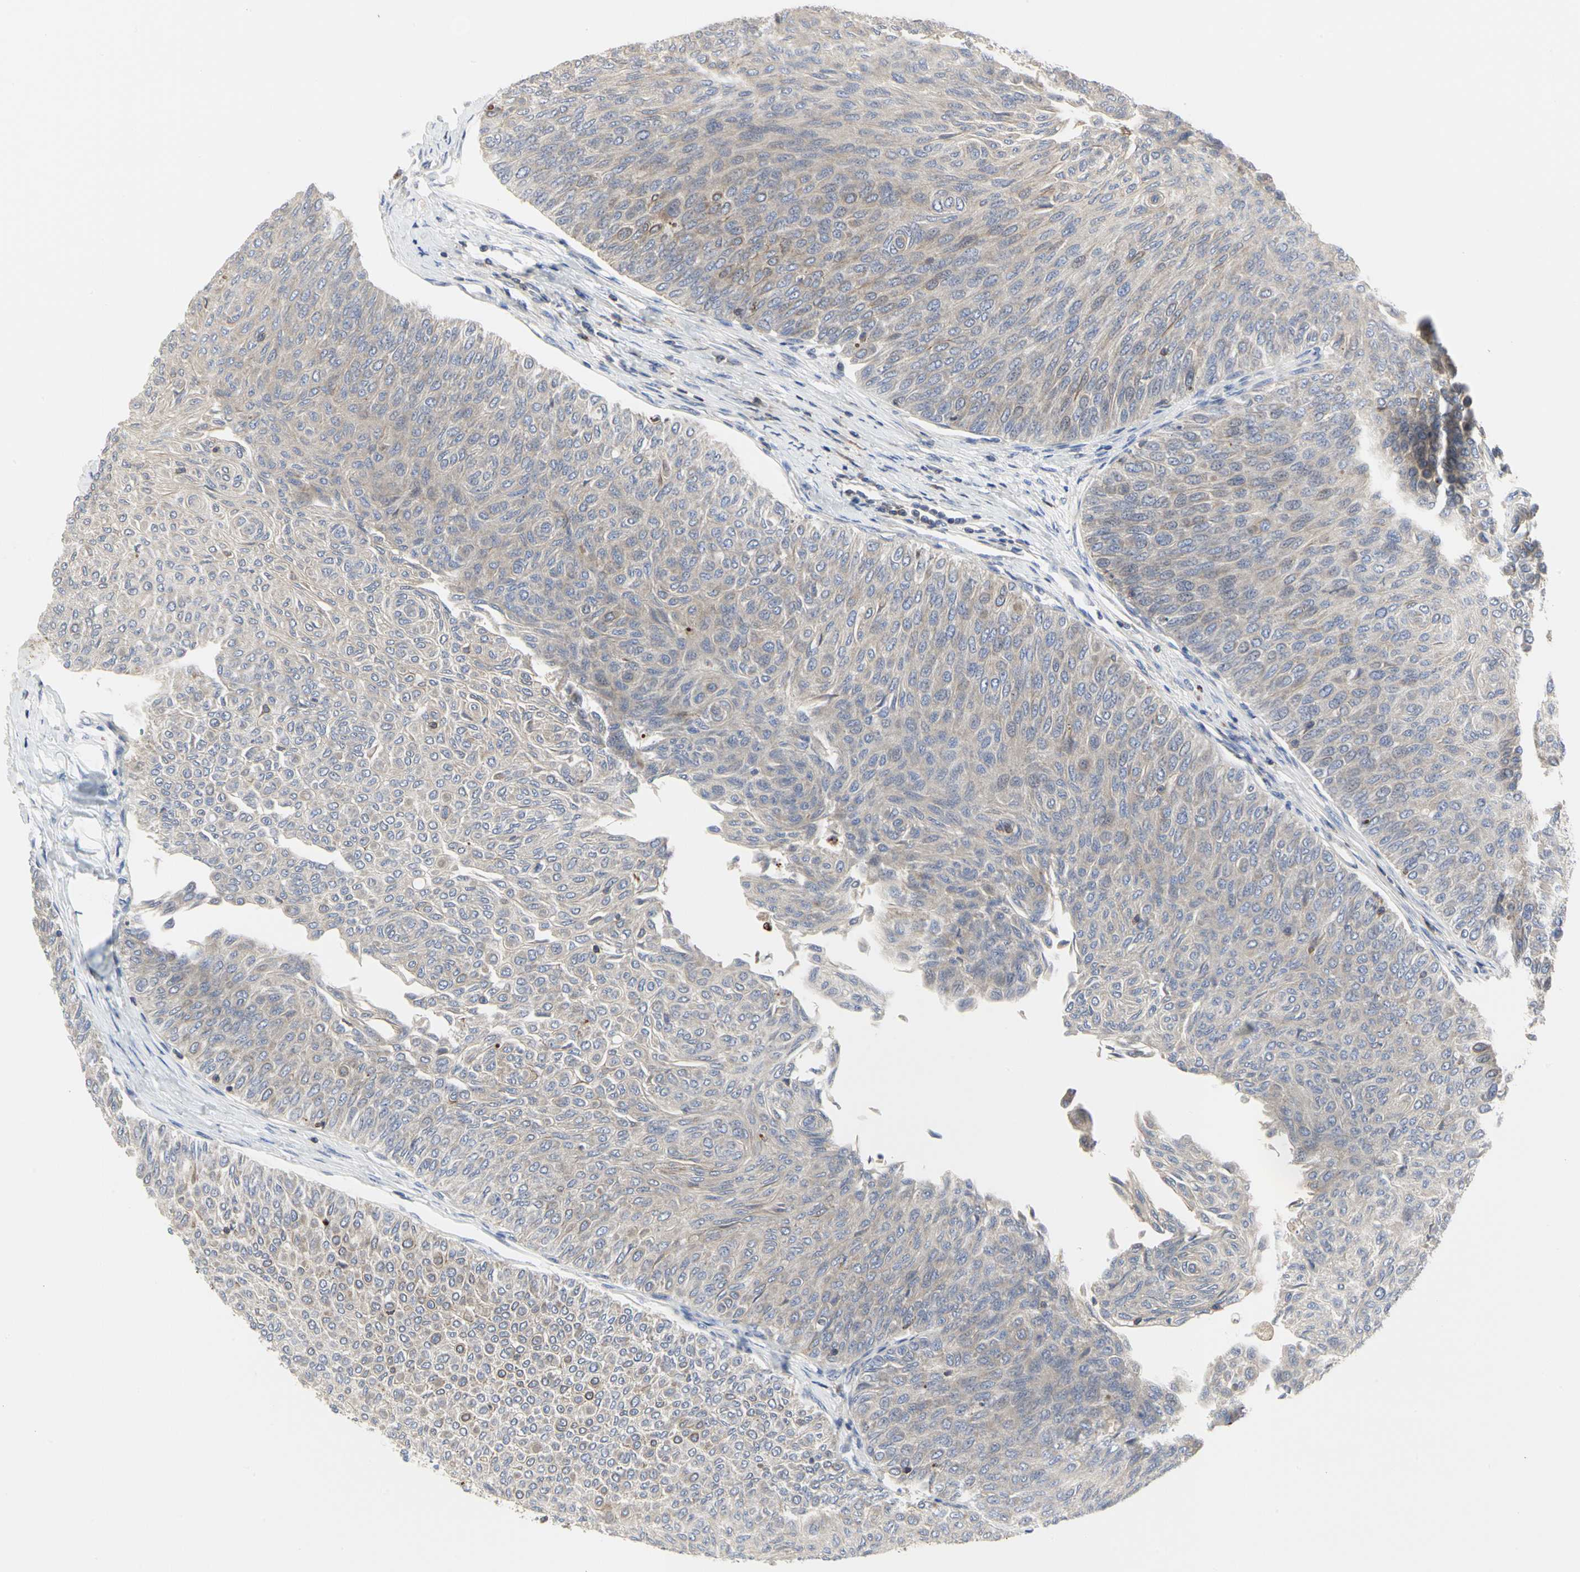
{"staining": {"intensity": "weak", "quantity": "<25%", "location": "cytoplasmic/membranous"}, "tissue": "urothelial cancer", "cell_type": "Tumor cells", "image_type": "cancer", "snomed": [{"axis": "morphology", "description": "Urothelial carcinoma, Low grade"}, {"axis": "topography", "description": "Urinary bladder"}], "caption": "High power microscopy micrograph of an IHC photomicrograph of urothelial cancer, revealing no significant expression in tumor cells. (DAB (3,3'-diaminobenzidine) IHC, high magnification).", "gene": "NAPG", "patient": {"sex": "male", "age": 78}}